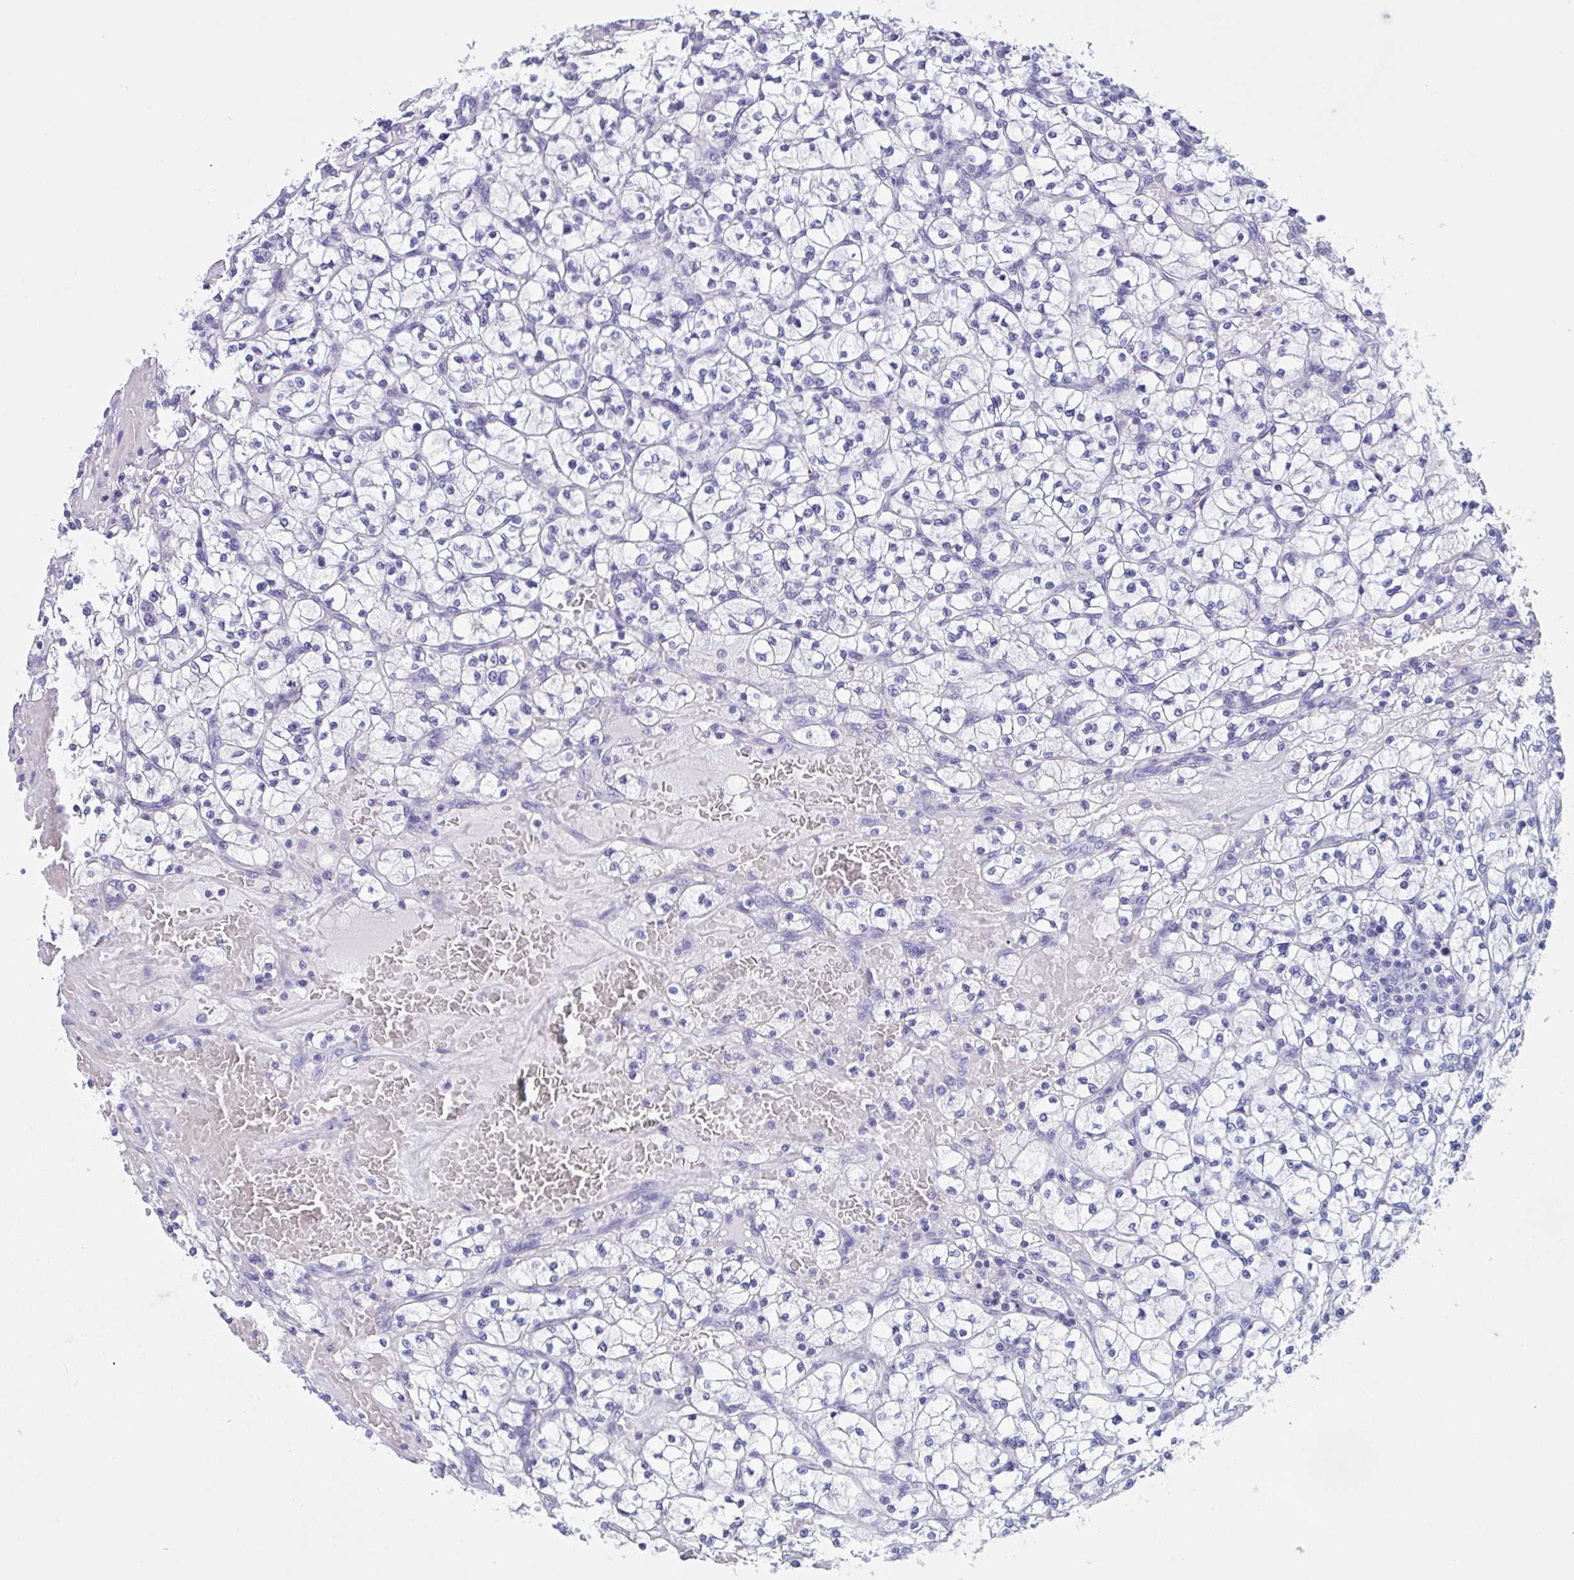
{"staining": {"intensity": "negative", "quantity": "none", "location": "none"}, "tissue": "renal cancer", "cell_type": "Tumor cells", "image_type": "cancer", "snomed": [{"axis": "morphology", "description": "Adenocarcinoma, NOS"}, {"axis": "topography", "description": "Kidney"}], "caption": "Immunohistochemical staining of renal adenocarcinoma demonstrates no significant staining in tumor cells.", "gene": "ZNF850", "patient": {"sex": "female", "age": 64}}